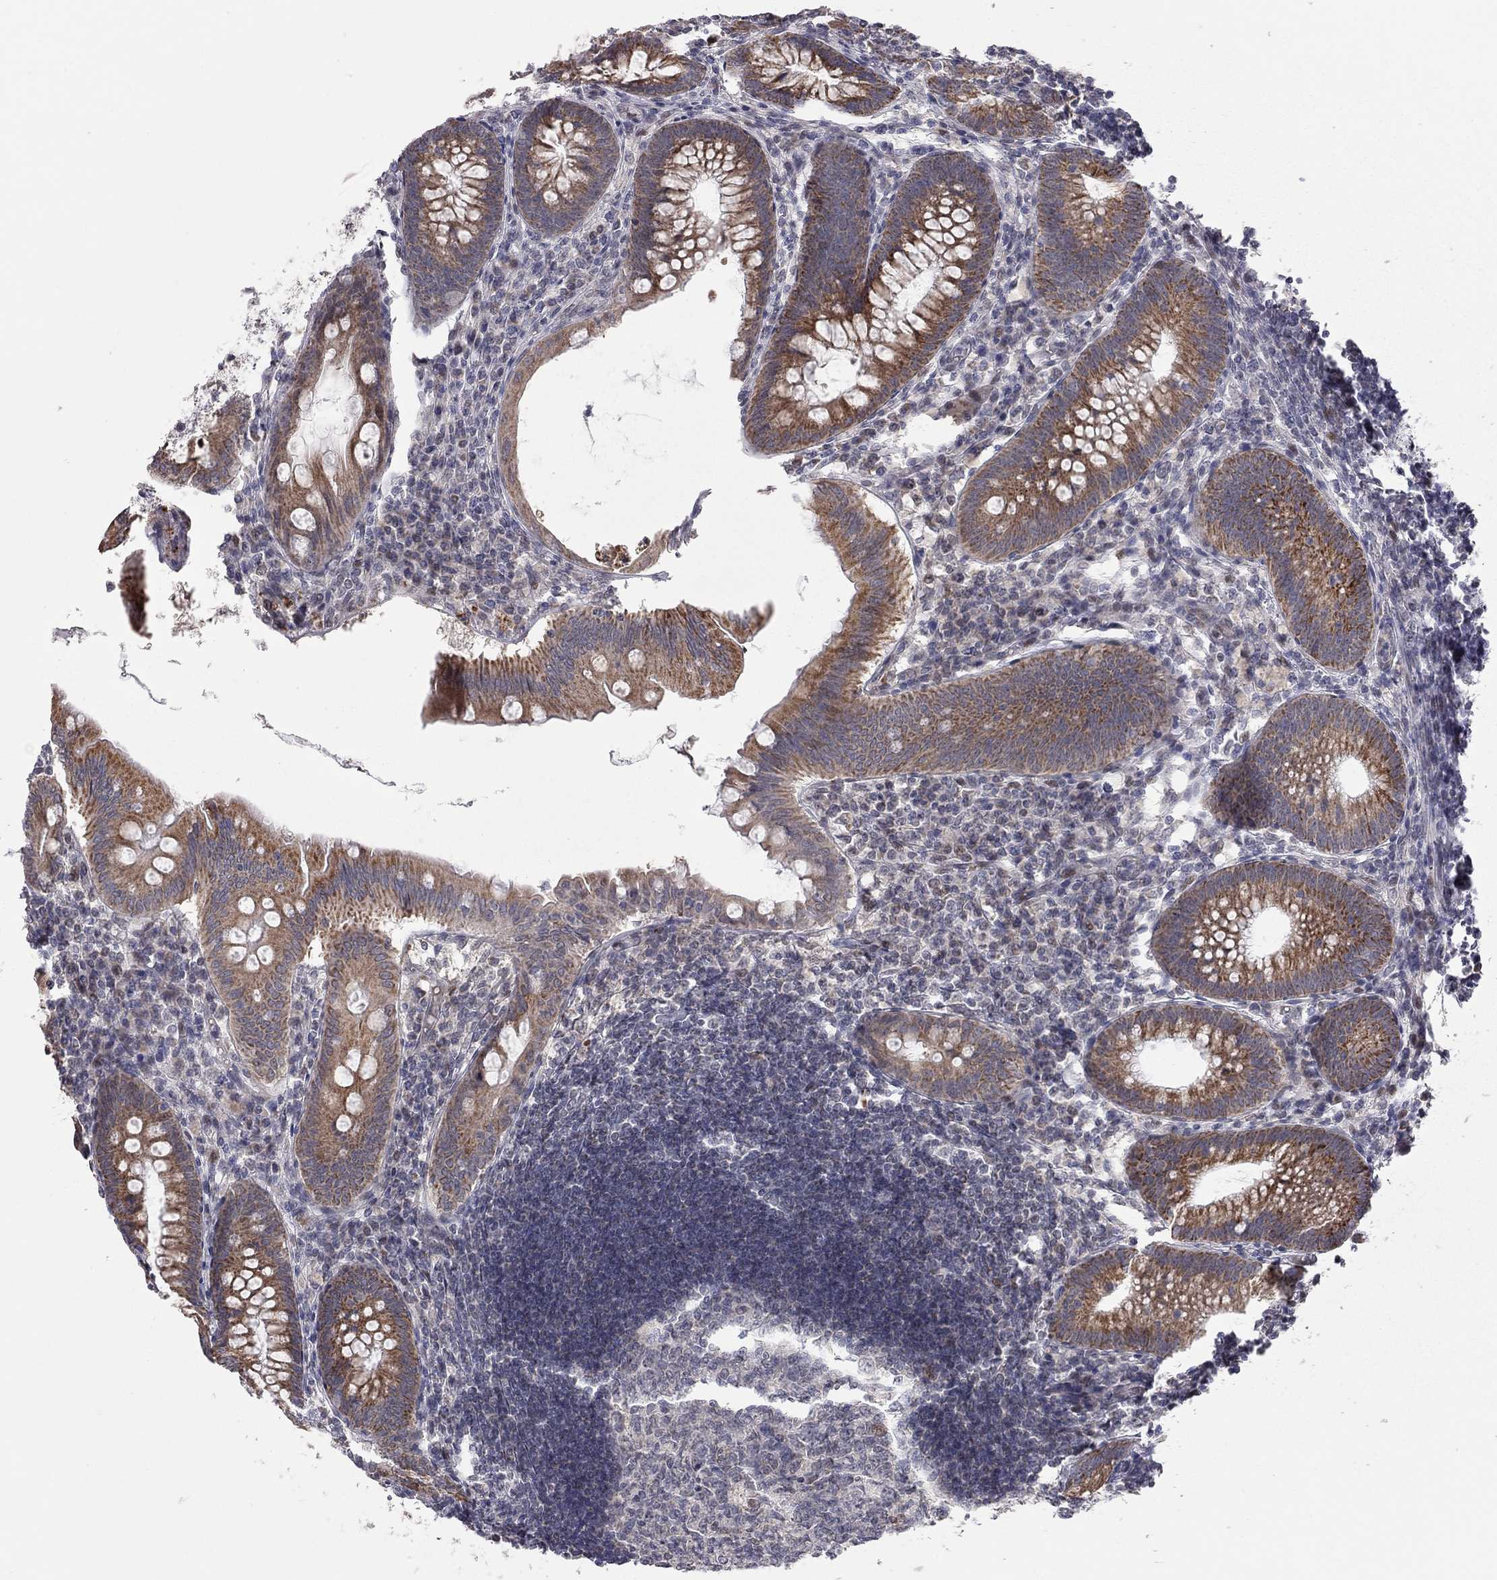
{"staining": {"intensity": "moderate", "quantity": ">75%", "location": "cytoplasmic/membranous"}, "tissue": "appendix", "cell_type": "Glandular cells", "image_type": "normal", "snomed": [{"axis": "morphology", "description": "Normal tissue, NOS"}, {"axis": "morphology", "description": "Inflammation, NOS"}, {"axis": "topography", "description": "Appendix"}], "caption": "Moderate cytoplasmic/membranous positivity is appreciated in about >75% of glandular cells in normal appendix. Nuclei are stained in blue.", "gene": "MC3R", "patient": {"sex": "male", "age": 16}}